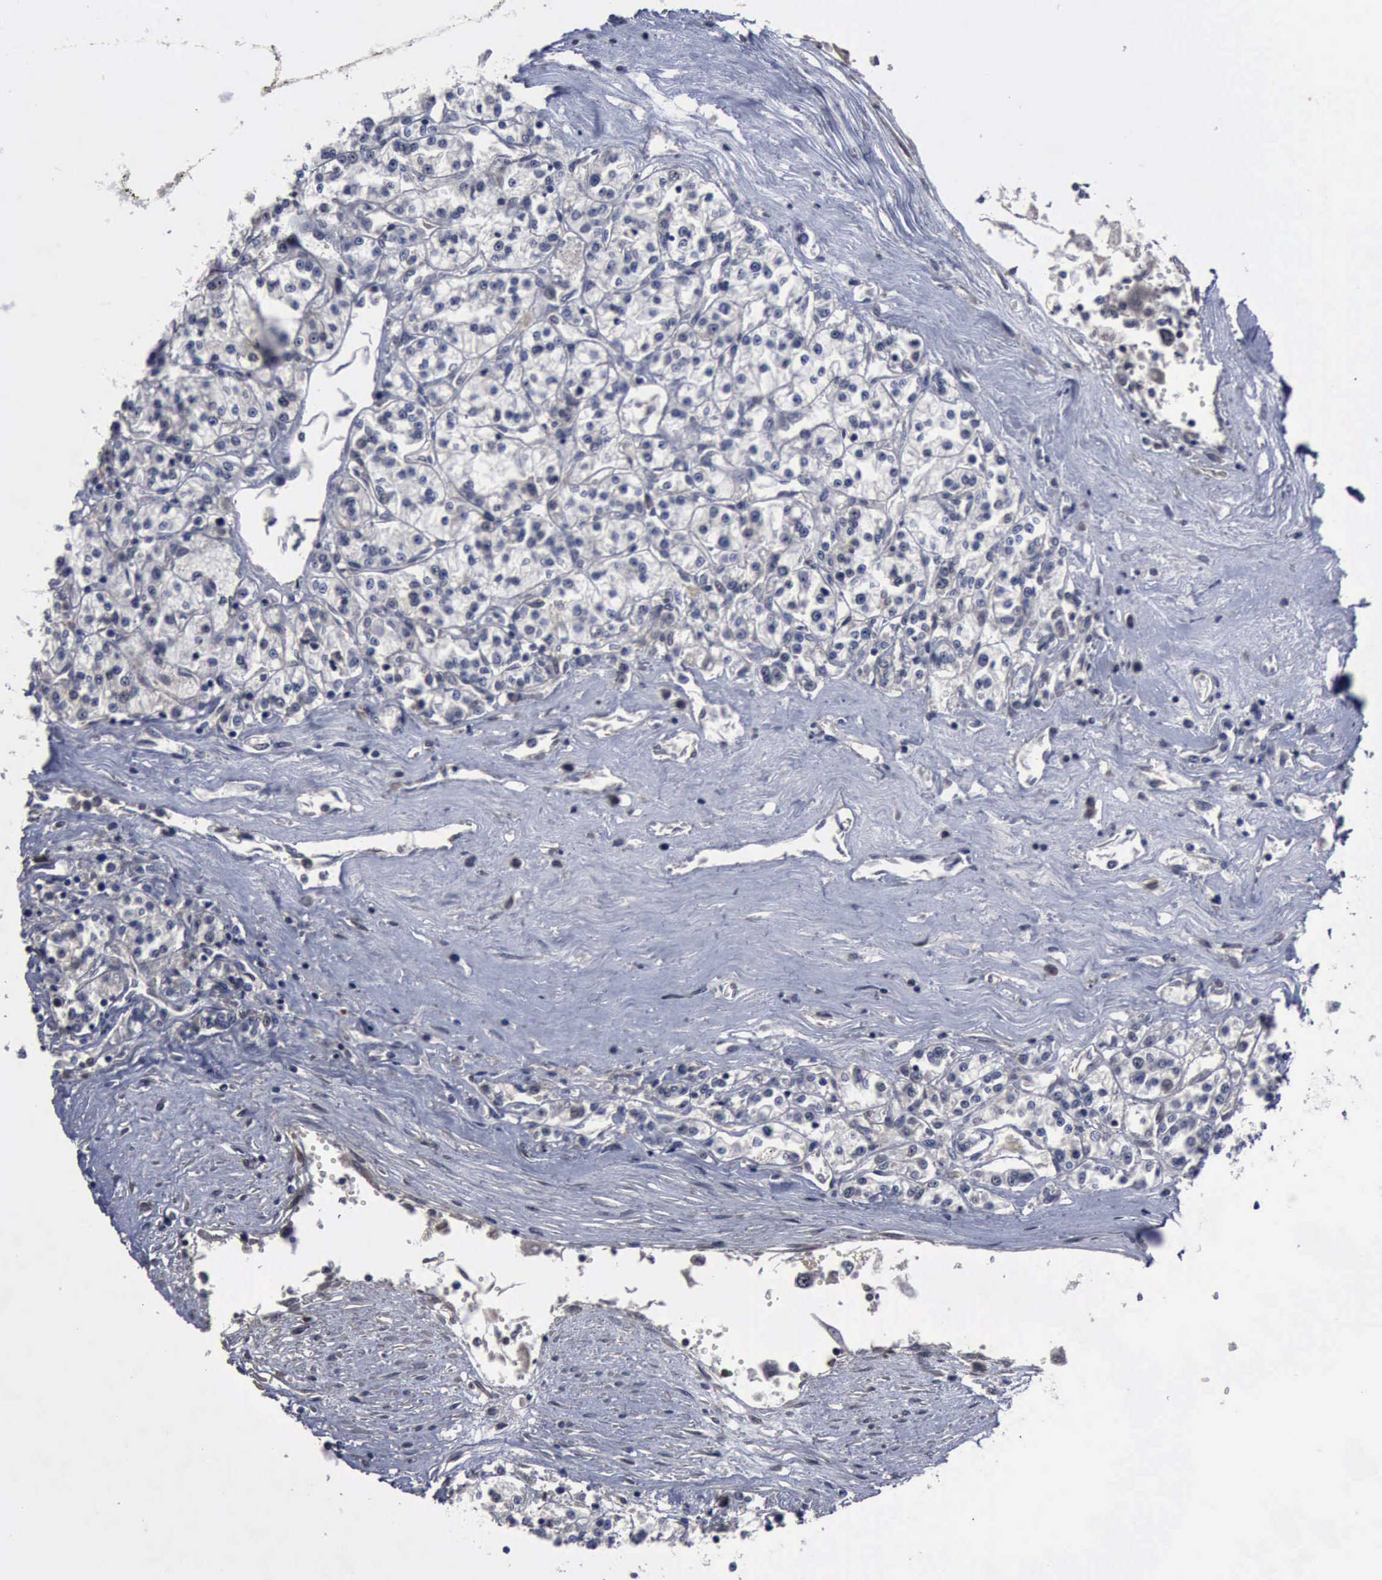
{"staining": {"intensity": "negative", "quantity": "none", "location": "none"}, "tissue": "renal cancer", "cell_type": "Tumor cells", "image_type": "cancer", "snomed": [{"axis": "morphology", "description": "Adenocarcinoma, NOS"}, {"axis": "topography", "description": "Kidney"}], "caption": "Renal adenocarcinoma was stained to show a protein in brown. There is no significant staining in tumor cells. (Brightfield microscopy of DAB immunohistochemistry at high magnification).", "gene": "MYO18B", "patient": {"sex": "female", "age": 76}}